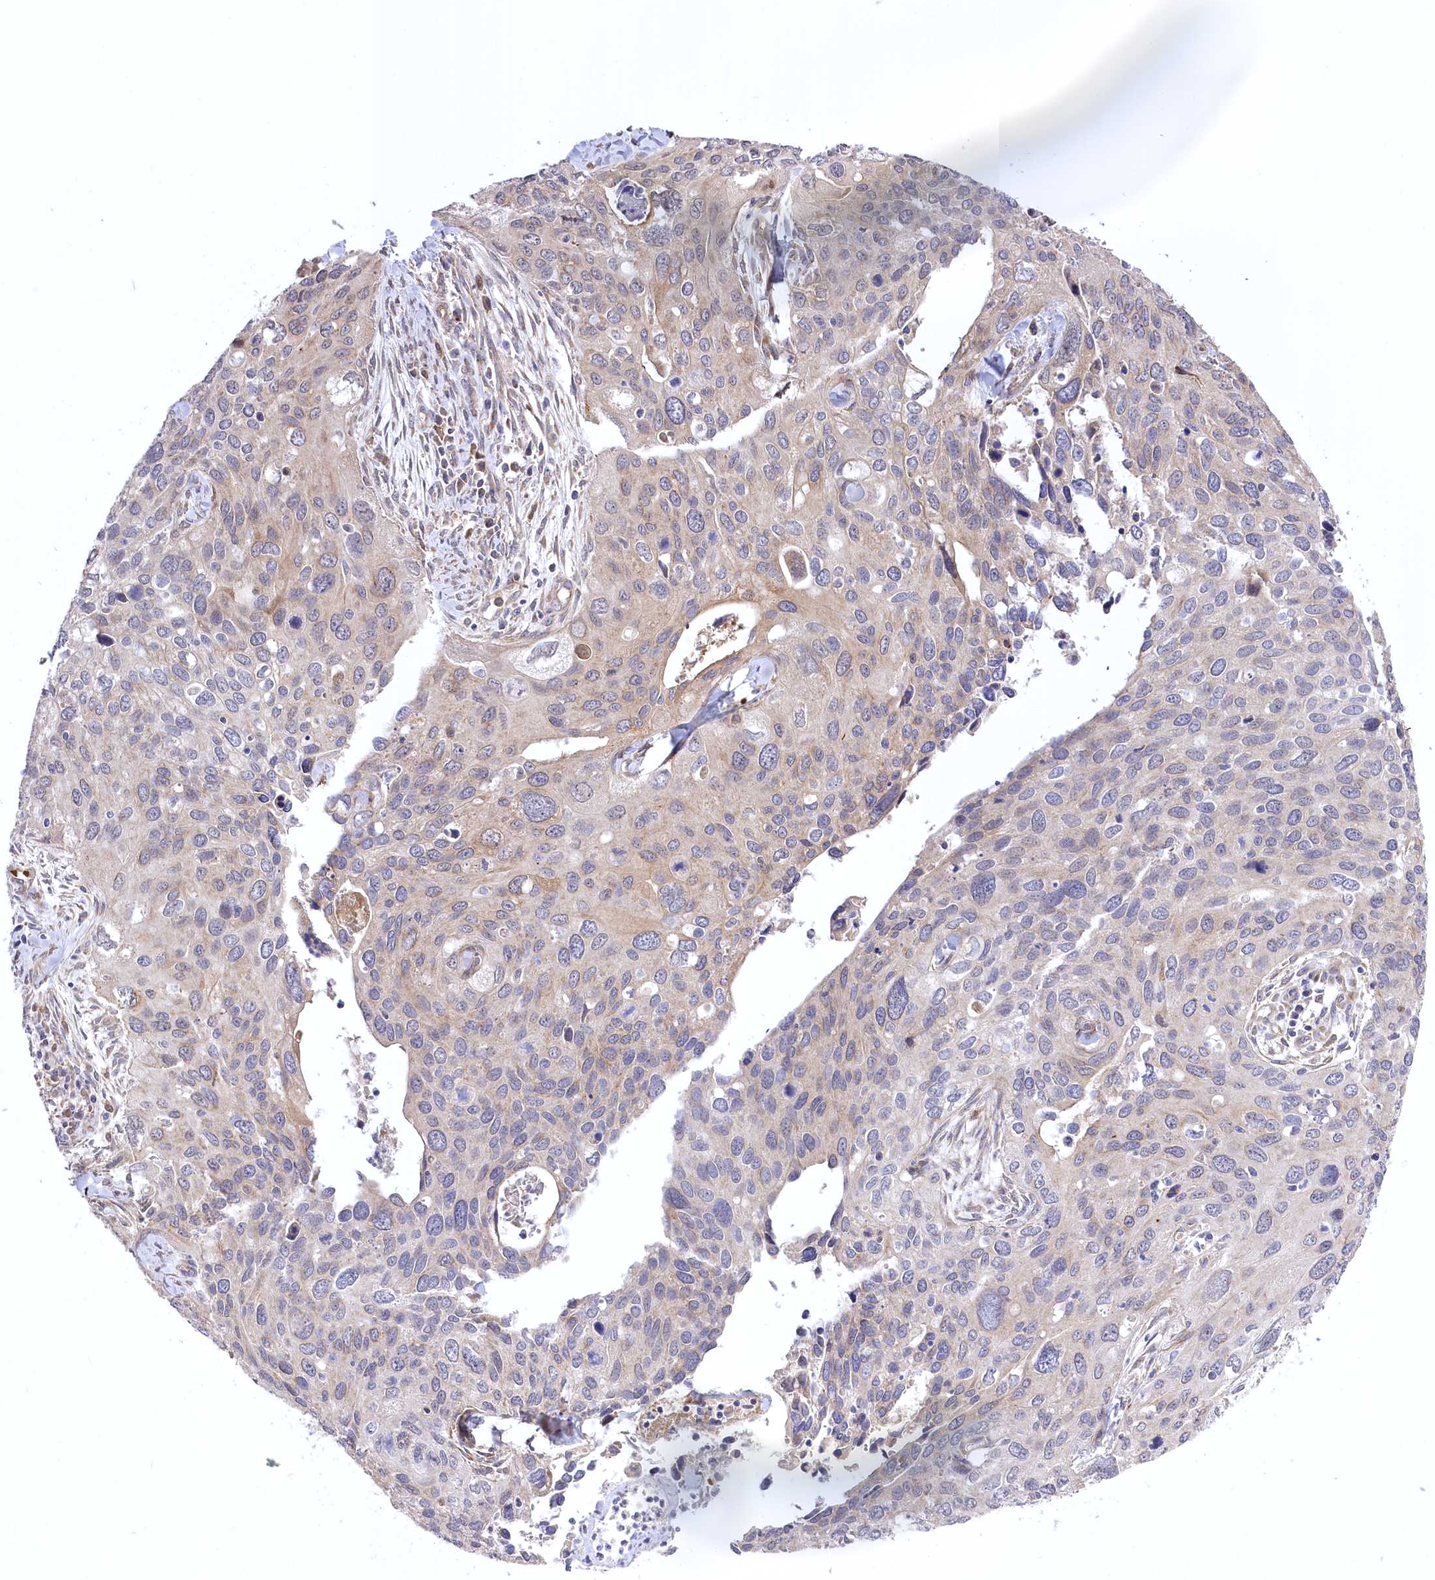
{"staining": {"intensity": "weak", "quantity": "<25%", "location": "cytoplasmic/membranous"}, "tissue": "cervical cancer", "cell_type": "Tumor cells", "image_type": "cancer", "snomed": [{"axis": "morphology", "description": "Squamous cell carcinoma, NOS"}, {"axis": "topography", "description": "Cervix"}], "caption": "High magnification brightfield microscopy of cervical cancer (squamous cell carcinoma) stained with DAB (3,3'-diaminobenzidine) (brown) and counterstained with hematoxylin (blue): tumor cells show no significant positivity.", "gene": "TRUB1", "patient": {"sex": "female", "age": 55}}